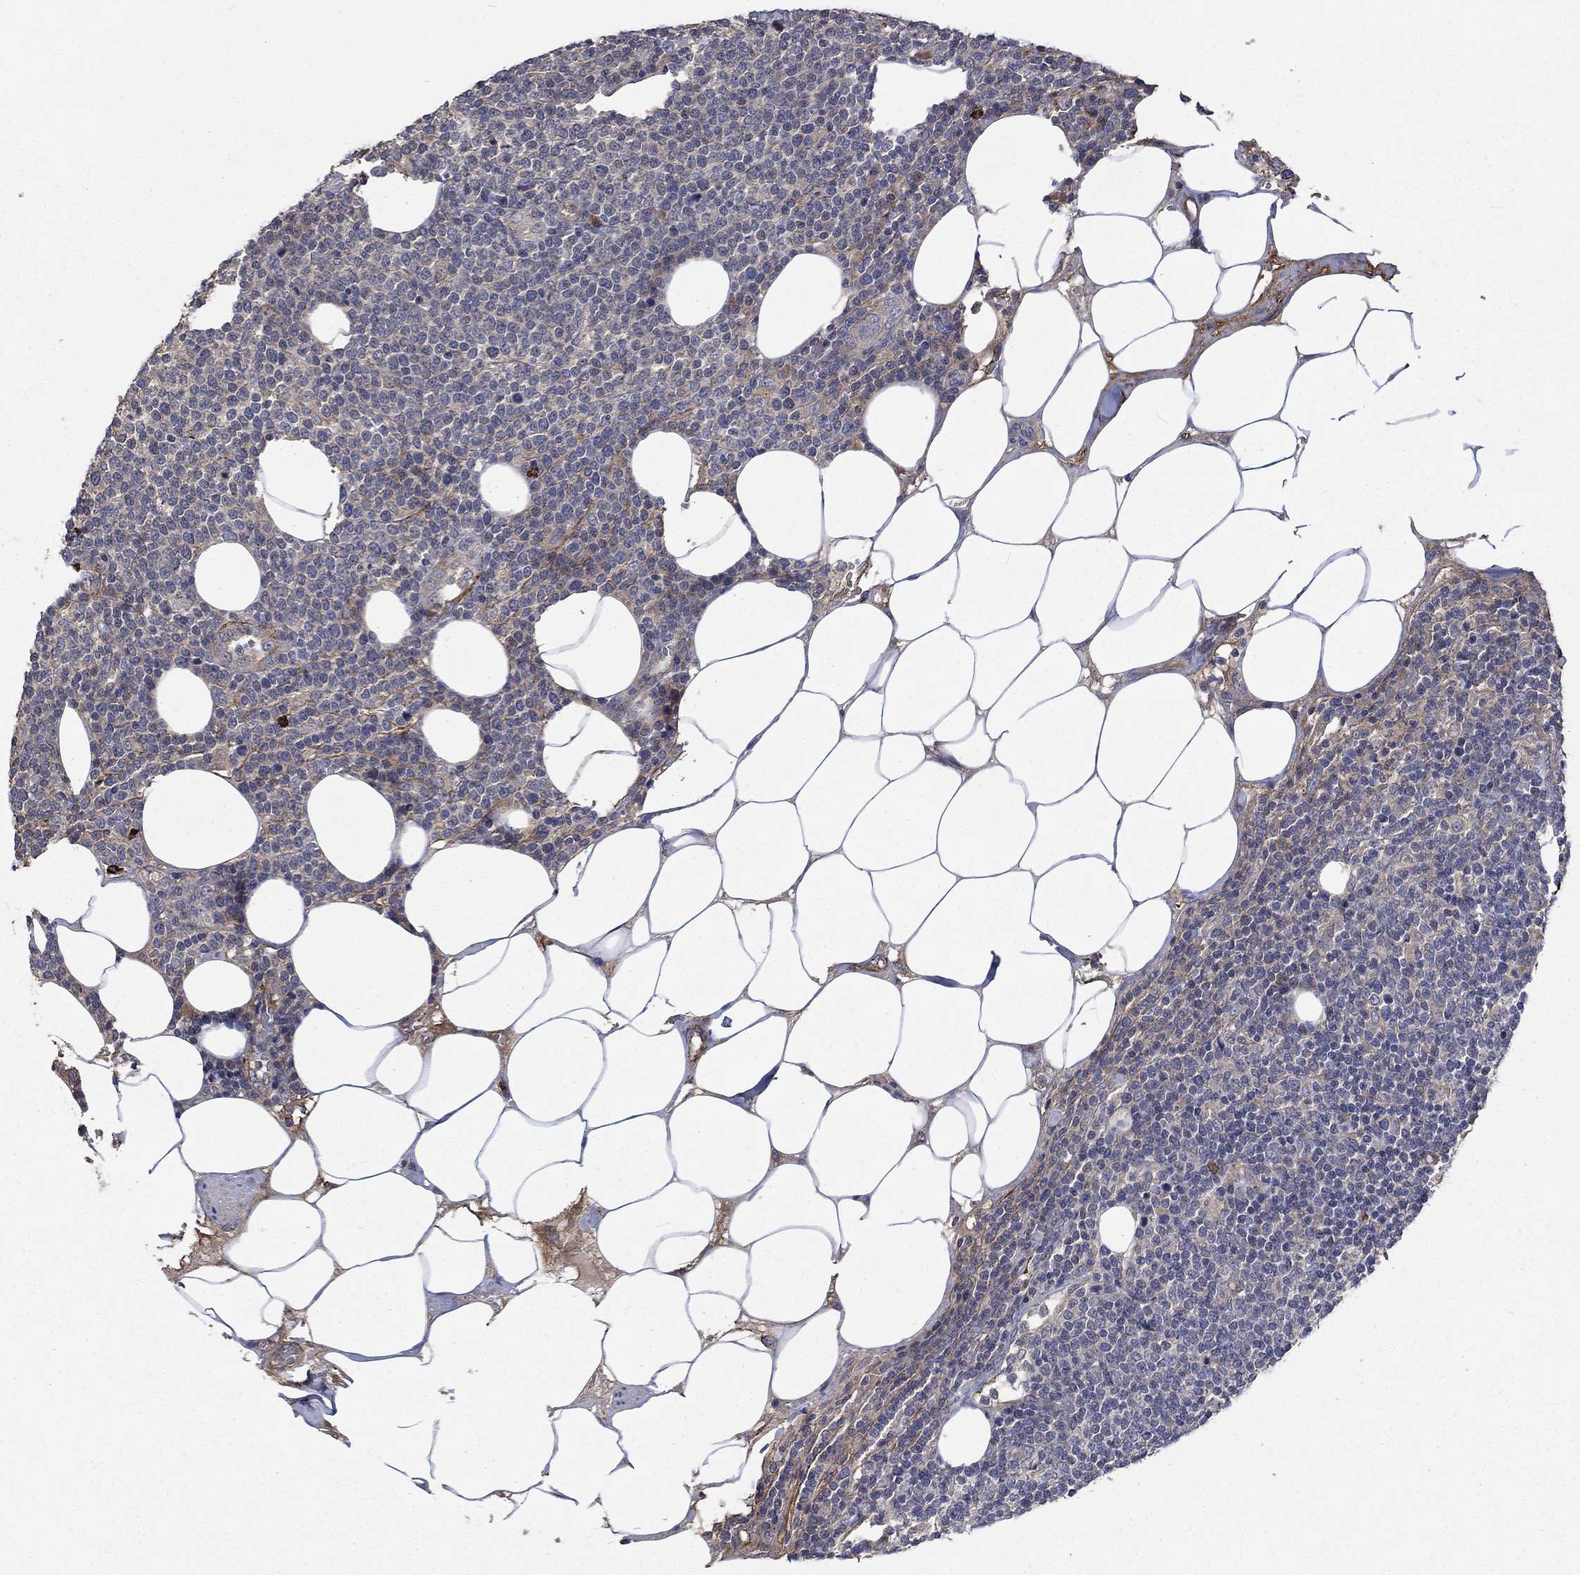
{"staining": {"intensity": "negative", "quantity": "none", "location": "none"}, "tissue": "lymphoma", "cell_type": "Tumor cells", "image_type": "cancer", "snomed": [{"axis": "morphology", "description": "Malignant lymphoma, non-Hodgkin's type, High grade"}, {"axis": "topography", "description": "Lymph node"}], "caption": "Histopathology image shows no protein staining in tumor cells of lymphoma tissue.", "gene": "VCAN", "patient": {"sex": "male", "age": 61}}